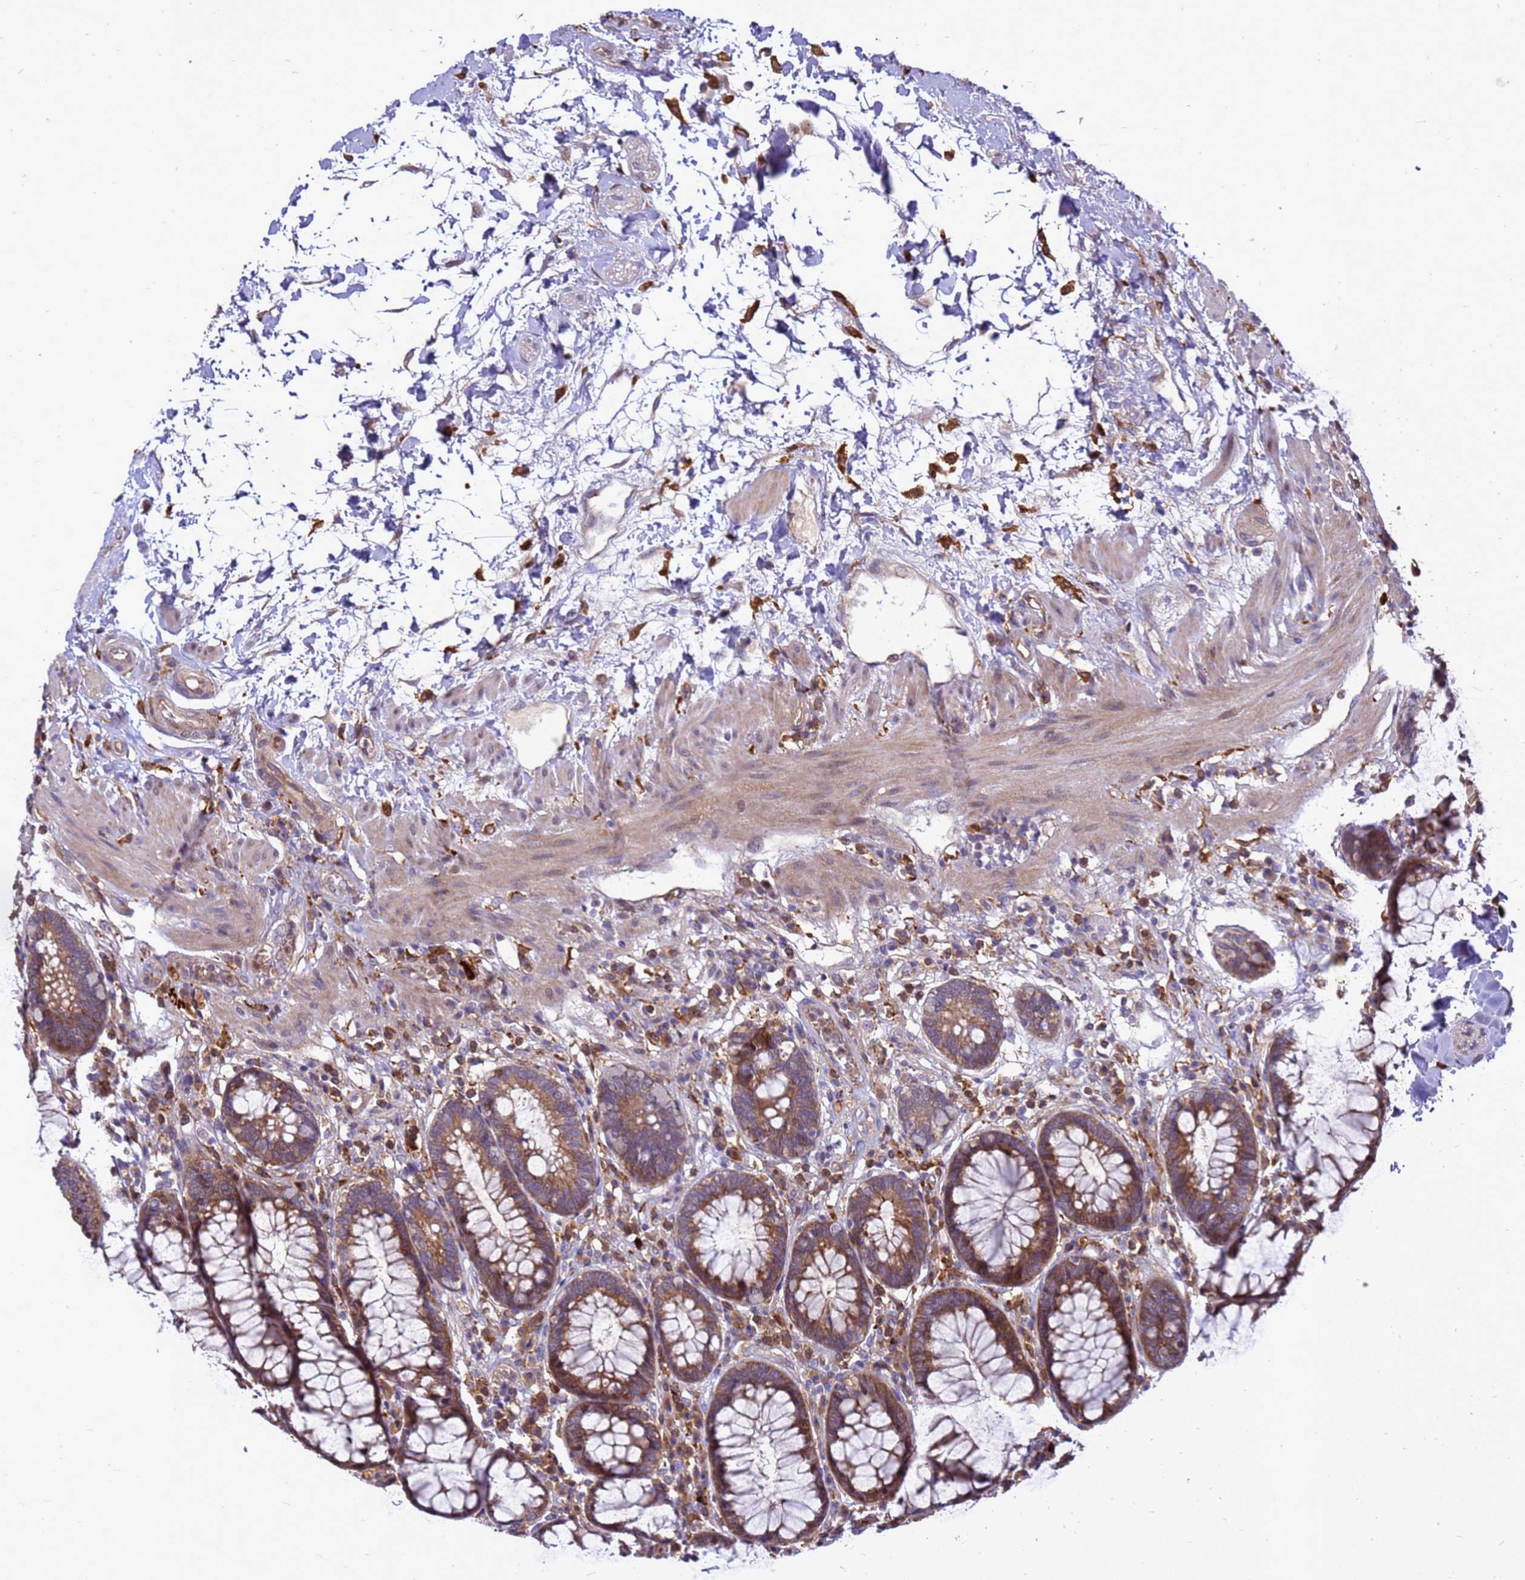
{"staining": {"intensity": "moderate", "quantity": ">75%", "location": "cytoplasmic/membranous"}, "tissue": "rectum", "cell_type": "Glandular cells", "image_type": "normal", "snomed": [{"axis": "morphology", "description": "Normal tissue, NOS"}, {"axis": "topography", "description": "Rectum"}], "caption": "Moderate cytoplasmic/membranous positivity for a protein is identified in about >75% of glandular cells of benign rectum using immunohistochemistry.", "gene": "RNF215", "patient": {"sex": "male", "age": 64}}